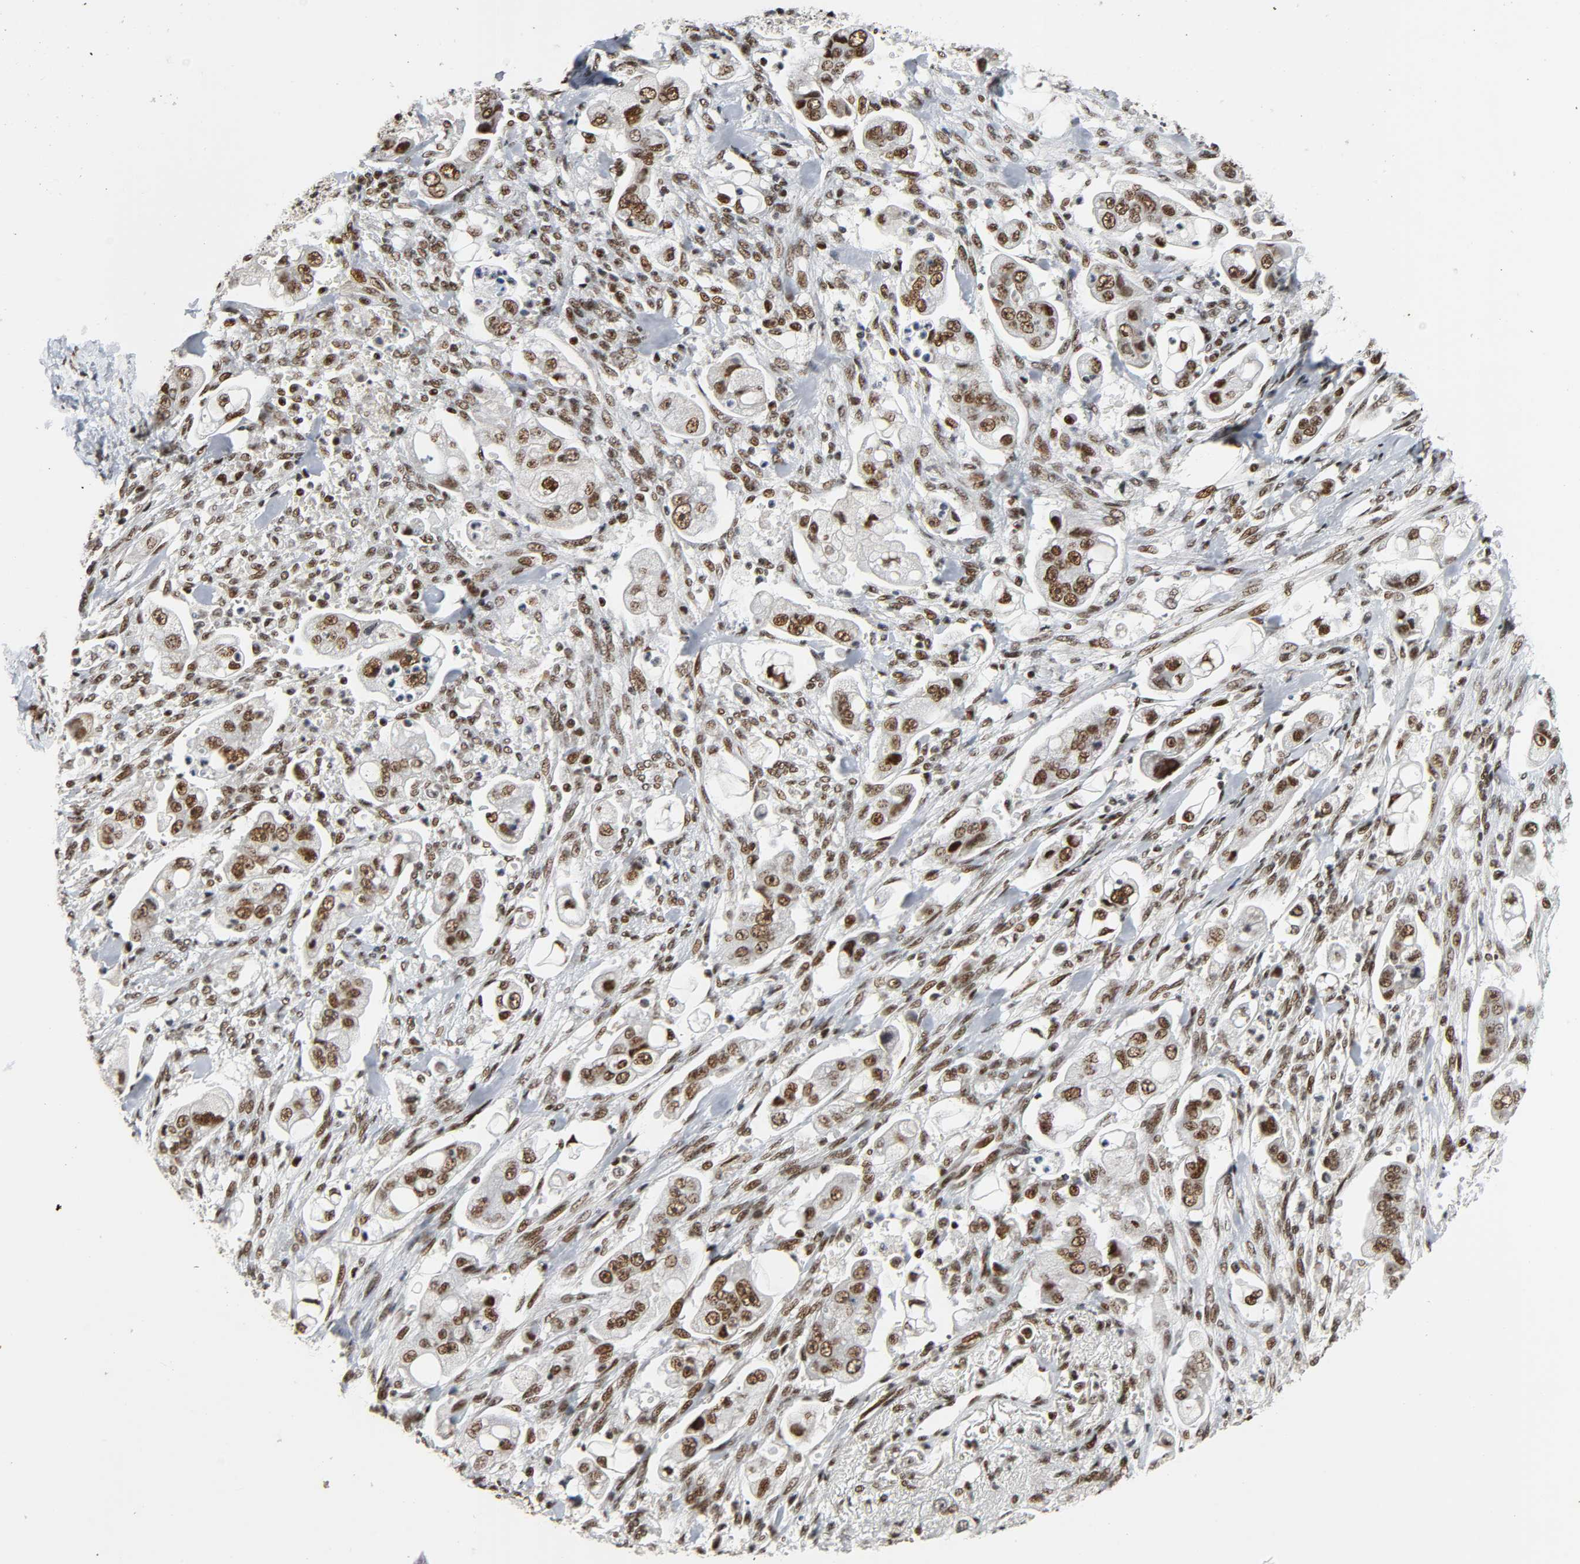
{"staining": {"intensity": "strong", "quantity": ">75%", "location": "nuclear"}, "tissue": "stomach cancer", "cell_type": "Tumor cells", "image_type": "cancer", "snomed": [{"axis": "morphology", "description": "Adenocarcinoma, NOS"}, {"axis": "topography", "description": "Stomach"}], "caption": "IHC histopathology image of neoplastic tissue: human stomach cancer stained using IHC exhibits high levels of strong protein expression localized specifically in the nuclear of tumor cells, appearing as a nuclear brown color.", "gene": "CDK9", "patient": {"sex": "male", "age": 62}}